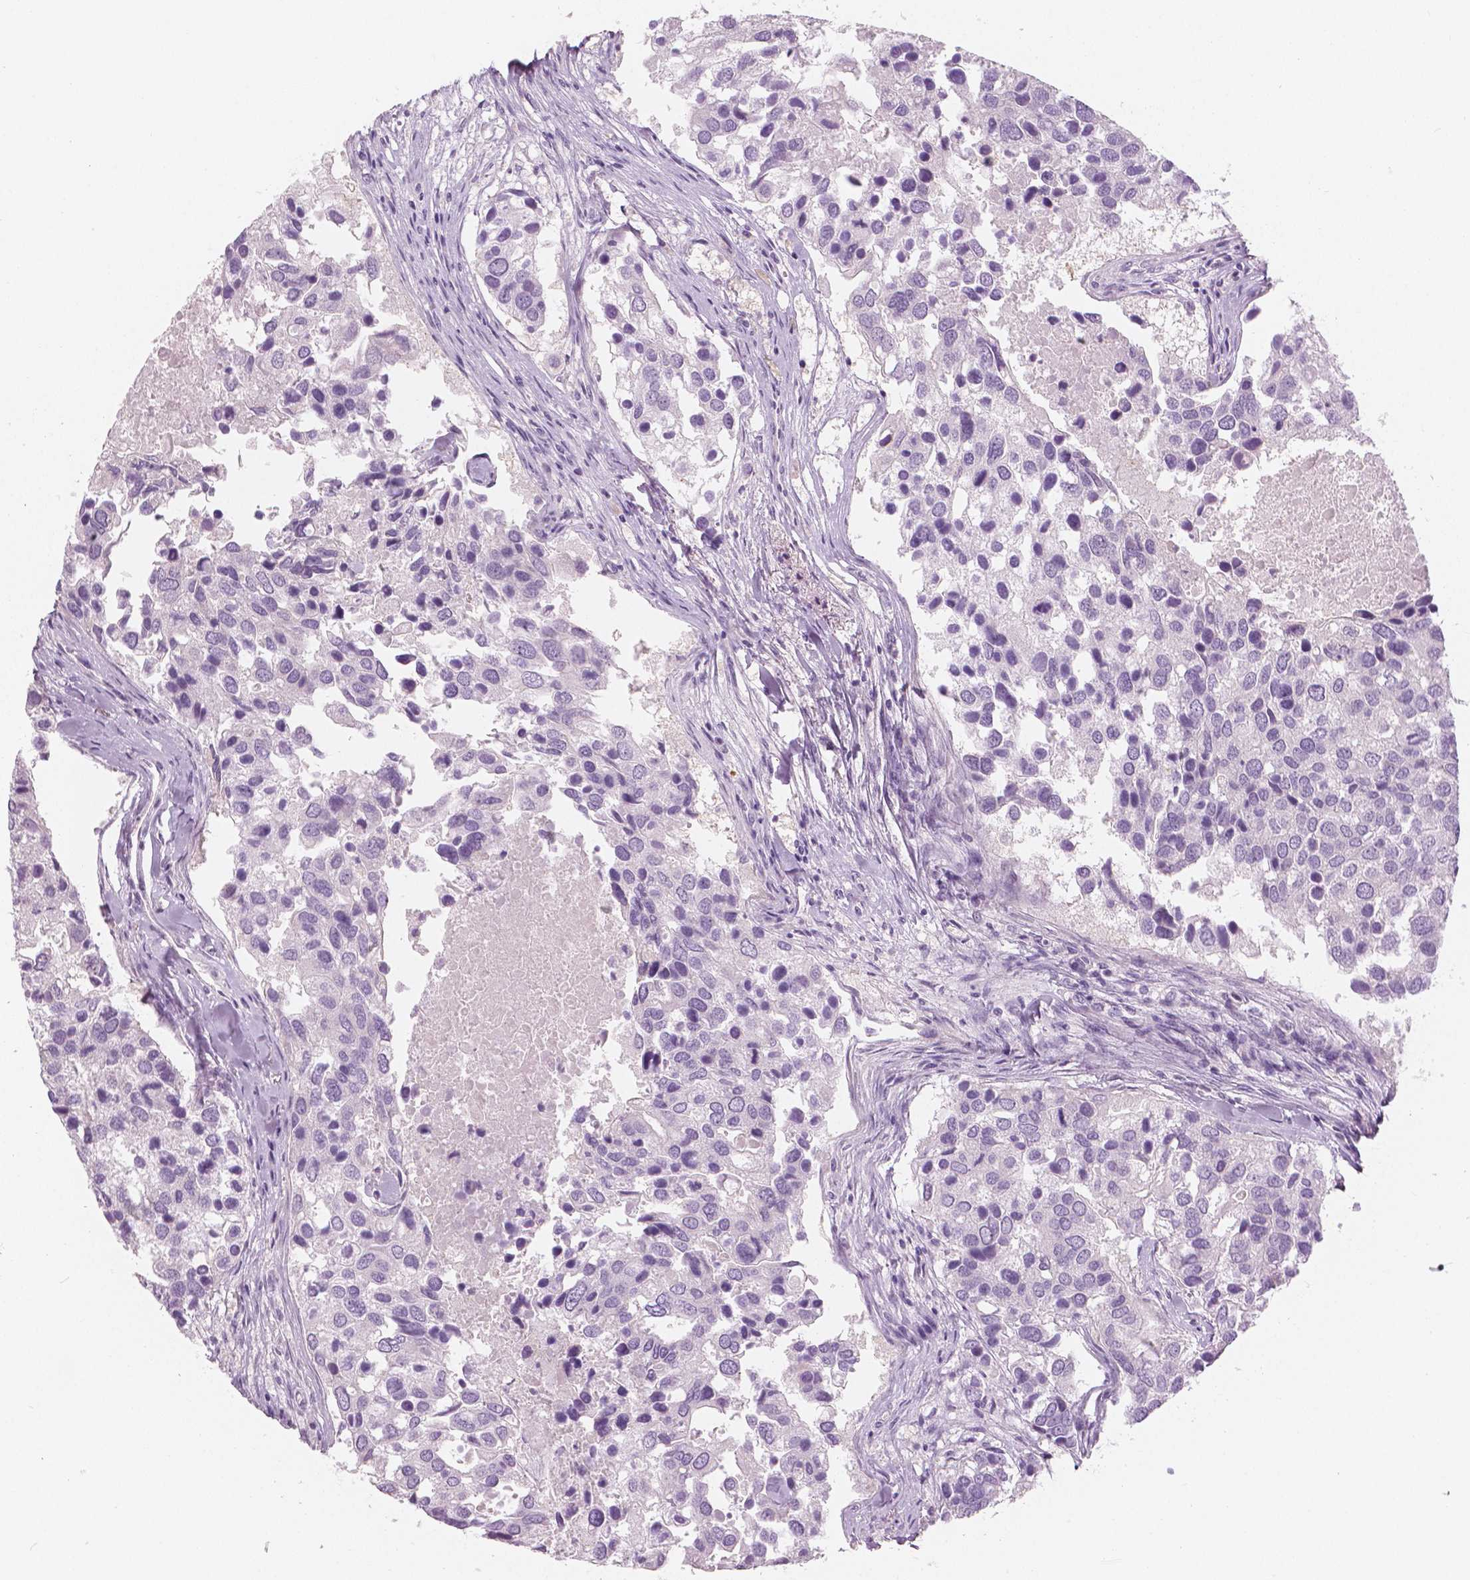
{"staining": {"intensity": "negative", "quantity": "none", "location": "none"}, "tissue": "breast cancer", "cell_type": "Tumor cells", "image_type": "cancer", "snomed": [{"axis": "morphology", "description": "Duct carcinoma"}, {"axis": "topography", "description": "Breast"}], "caption": "This is a histopathology image of IHC staining of infiltrating ductal carcinoma (breast), which shows no staining in tumor cells. The staining was performed using DAB (3,3'-diaminobenzidine) to visualize the protein expression in brown, while the nuclei were stained in blue with hematoxylin (Magnification: 20x).", "gene": "SLC24A1", "patient": {"sex": "female", "age": 83}}